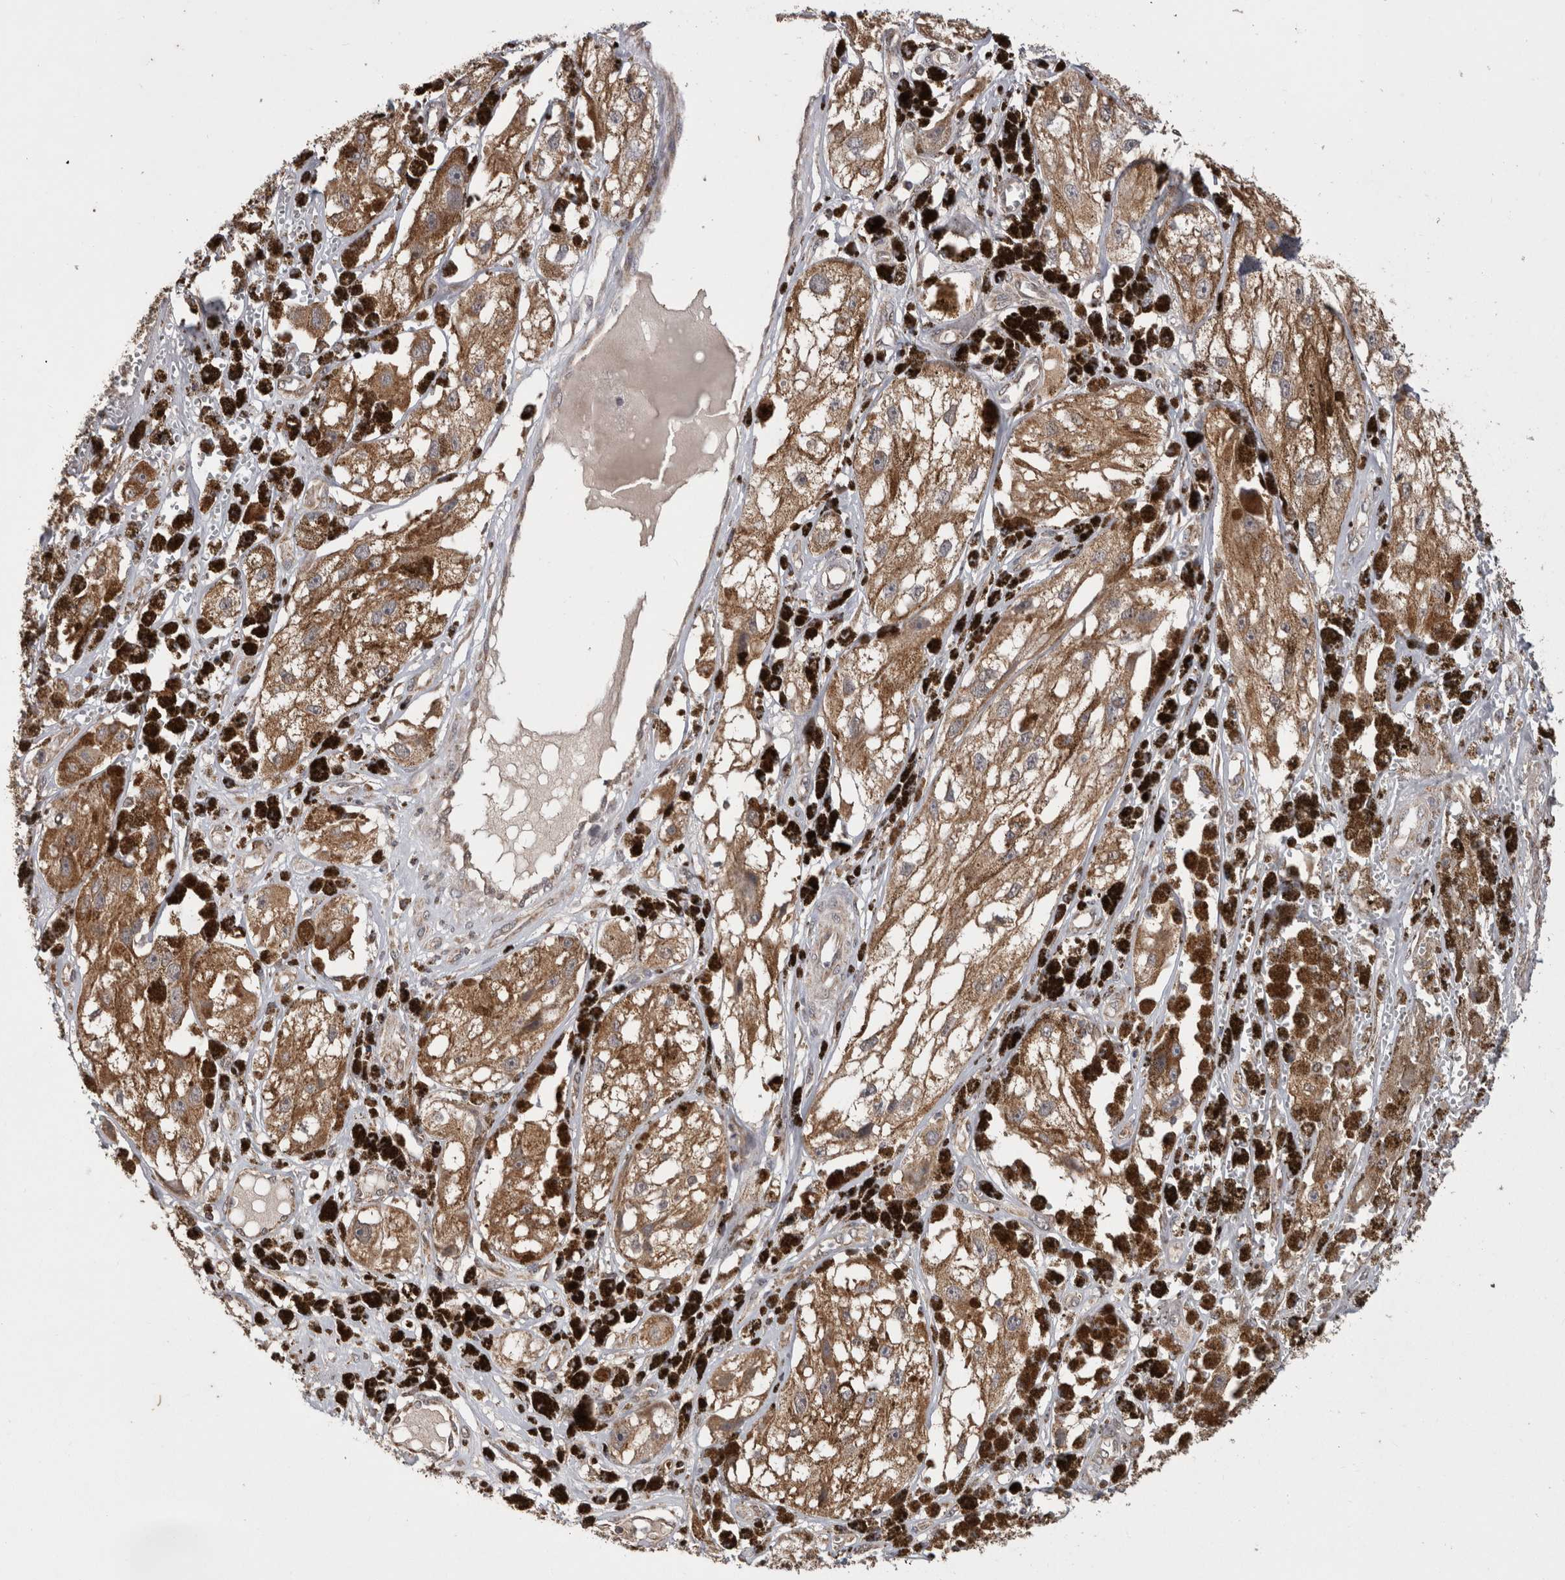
{"staining": {"intensity": "moderate", "quantity": ">75%", "location": "cytoplasmic/membranous"}, "tissue": "melanoma", "cell_type": "Tumor cells", "image_type": "cancer", "snomed": [{"axis": "morphology", "description": "Malignant melanoma, NOS"}, {"axis": "topography", "description": "Skin"}], "caption": "Brown immunohistochemical staining in human malignant melanoma reveals moderate cytoplasmic/membranous expression in about >75% of tumor cells.", "gene": "PREP", "patient": {"sex": "male", "age": 88}}